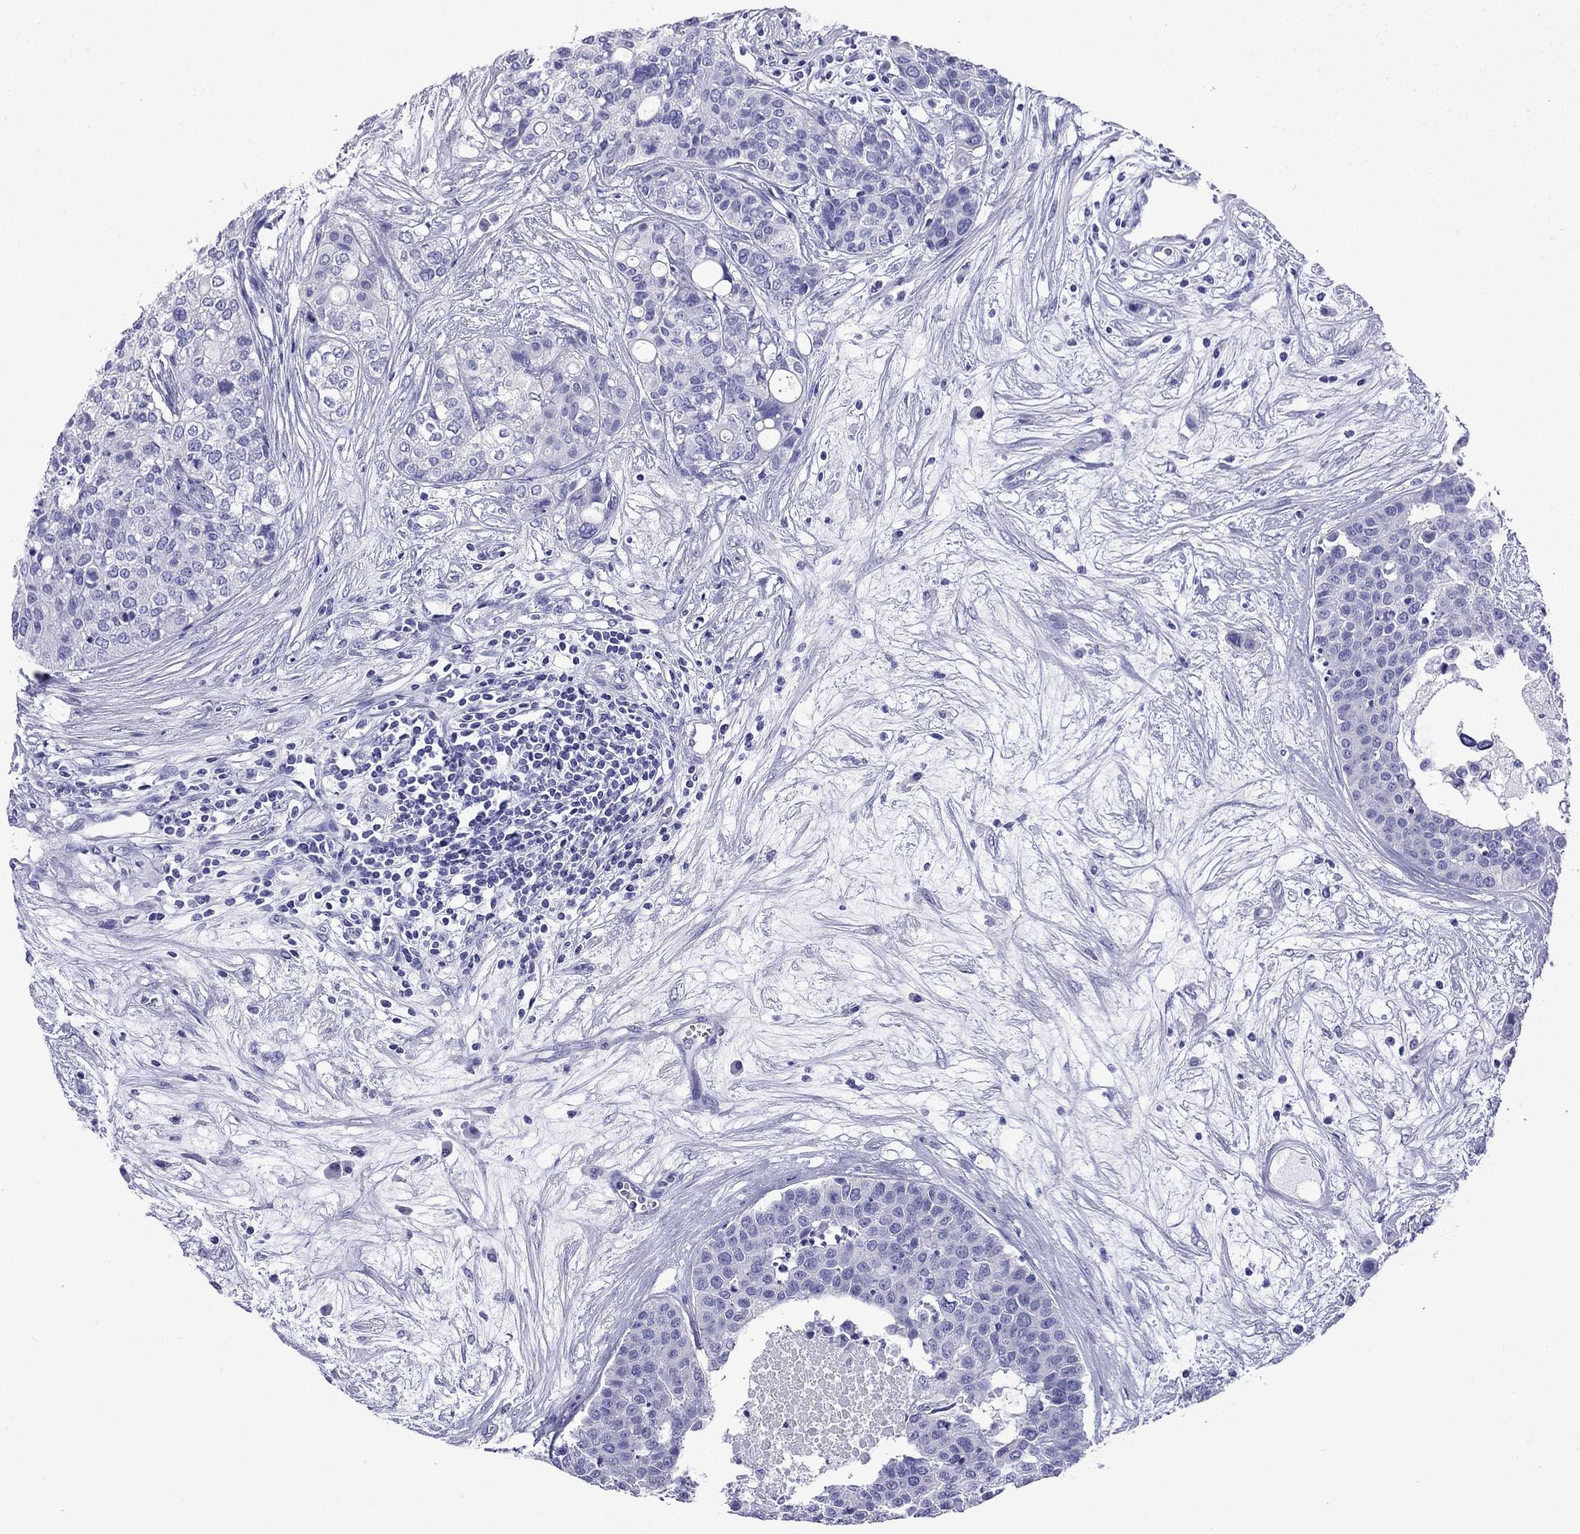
{"staining": {"intensity": "negative", "quantity": "none", "location": "none"}, "tissue": "carcinoid", "cell_type": "Tumor cells", "image_type": "cancer", "snomed": [{"axis": "morphology", "description": "Carcinoid, malignant, NOS"}, {"axis": "topography", "description": "Colon"}], "caption": "Photomicrograph shows no protein expression in tumor cells of malignant carcinoid tissue.", "gene": "FIGLA", "patient": {"sex": "male", "age": 81}}